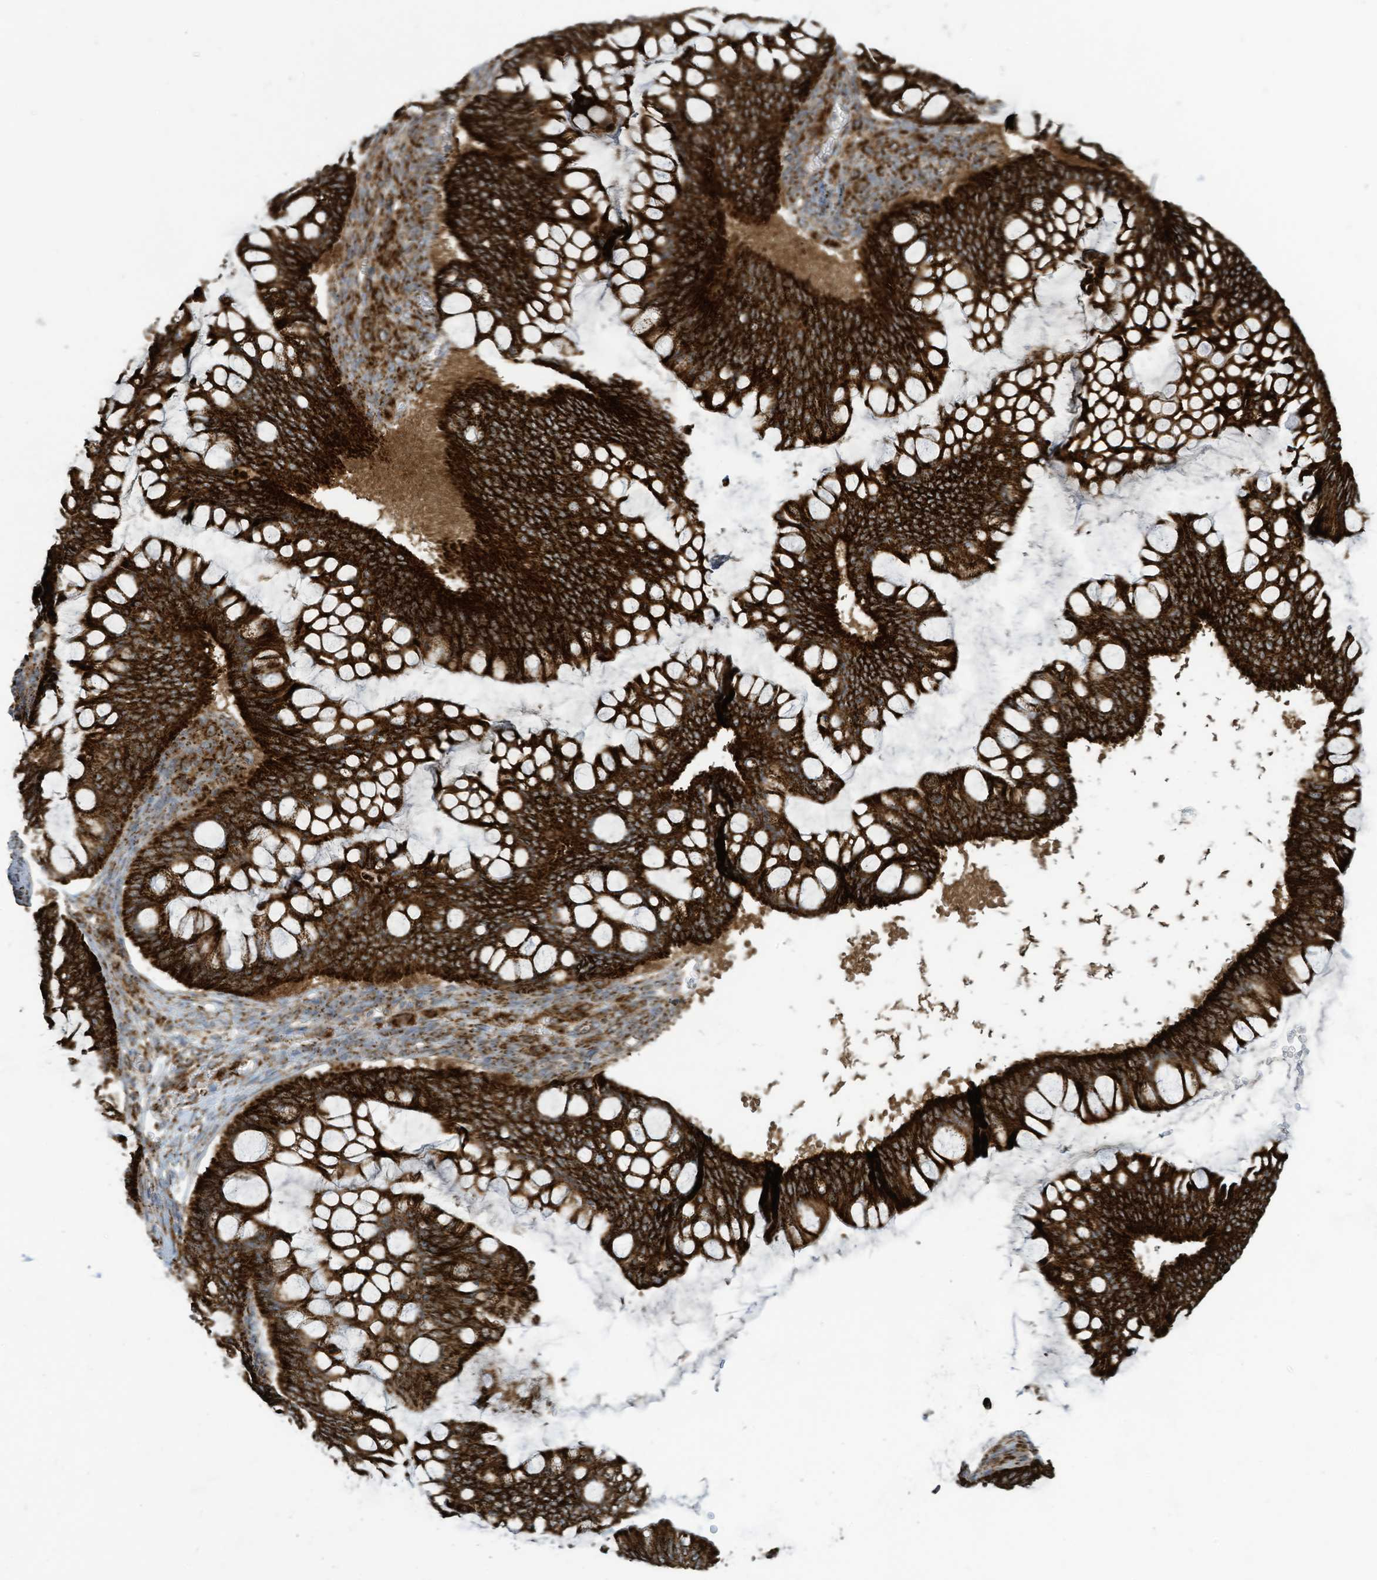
{"staining": {"intensity": "strong", "quantity": ">75%", "location": "cytoplasmic/membranous"}, "tissue": "ovarian cancer", "cell_type": "Tumor cells", "image_type": "cancer", "snomed": [{"axis": "morphology", "description": "Cystadenocarcinoma, mucinous, NOS"}, {"axis": "topography", "description": "Ovary"}], "caption": "Tumor cells demonstrate strong cytoplasmic/membranous staining in approximately >75% of cells in ovarian mucinous cystadenocarcinoma. (DAB IHC with brightfield microscopy, high magnification).", "gene": "COX10", "patient": {"sex": "female", "age": 73}}